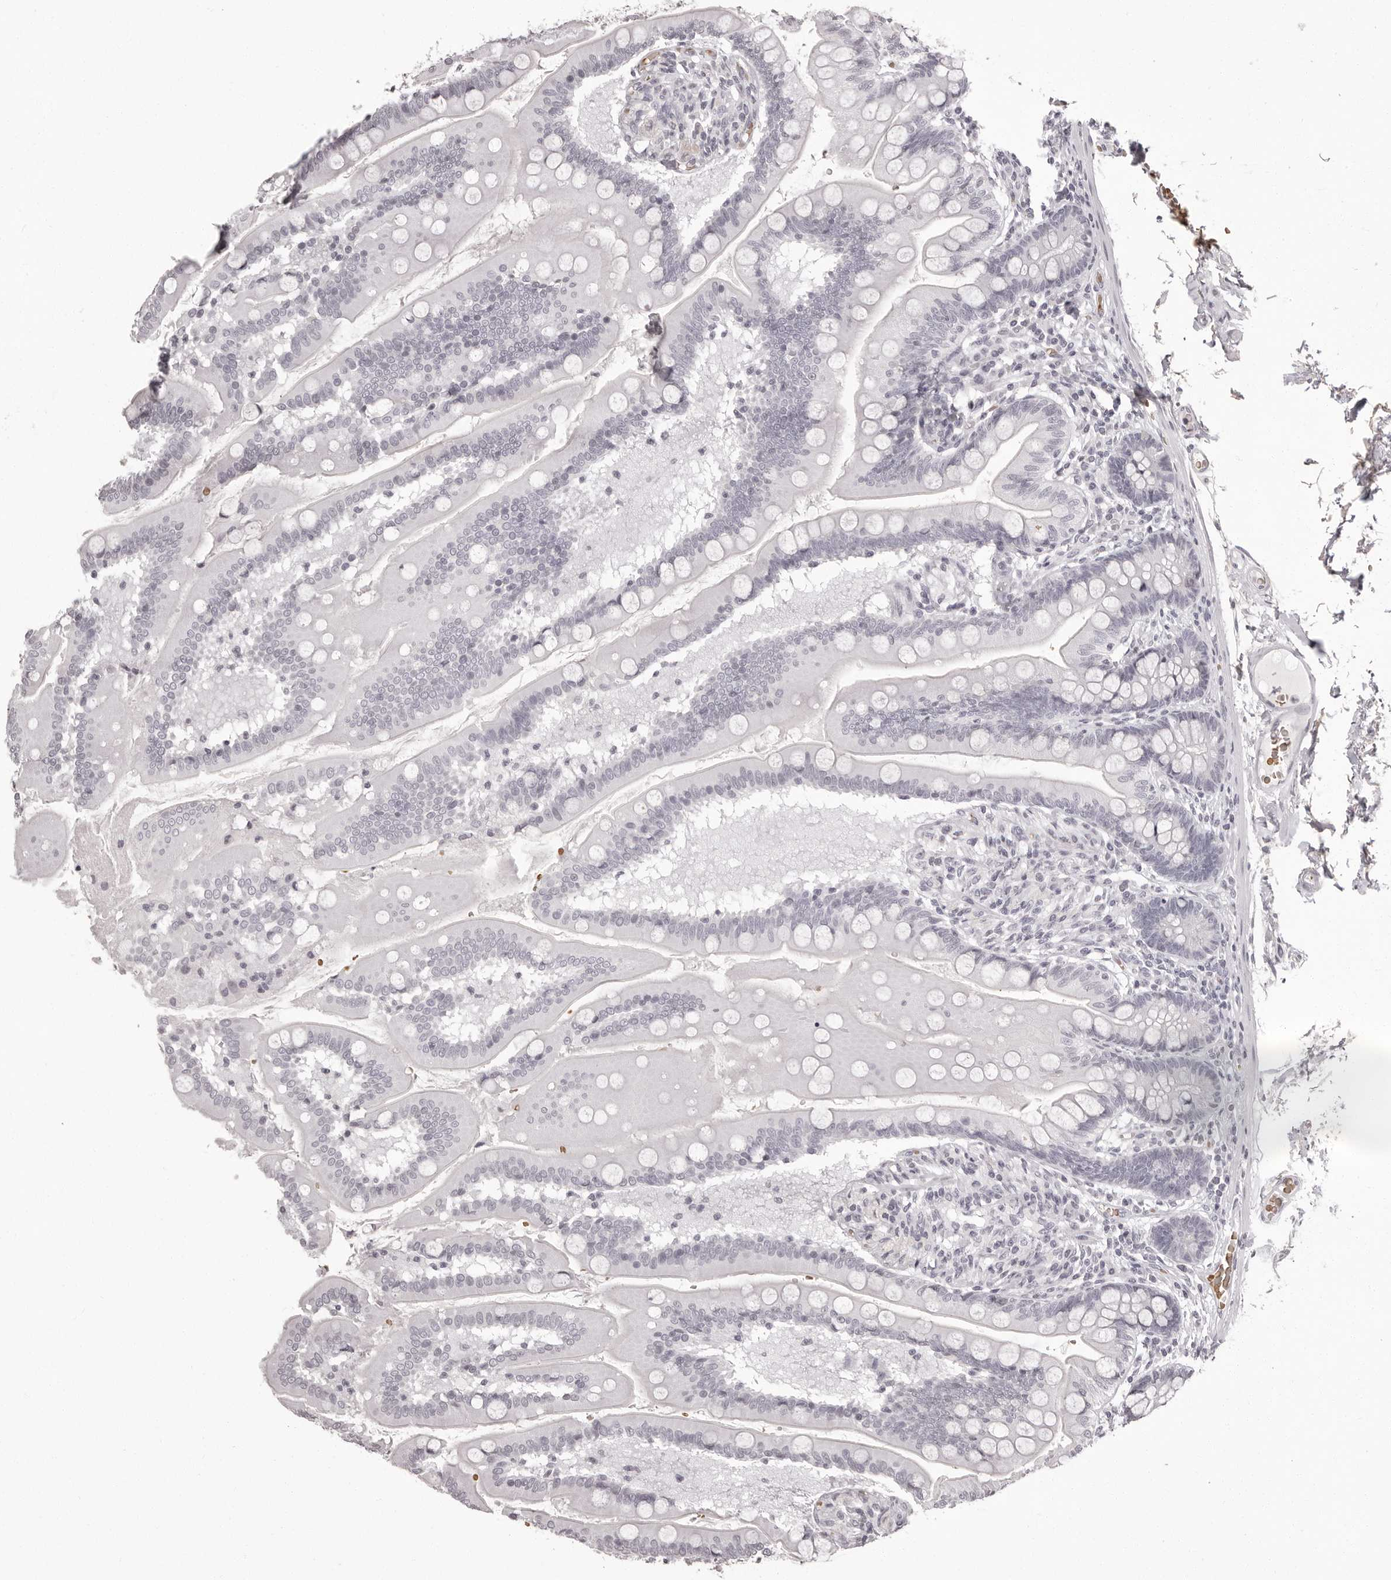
{"staining": {"intensity": "negative", "quantity": "none", "location": "none"}, "tissue": "small intestine", "cell_type": "Glandular cells", "image_type": "normal", "snomed": [{"axis": "morphology", "description": "Normal tissue, NOS"}, {"axis": "topography", "description": "Small intestine"}], "caption": "This is an immunohistochemistry (IHC) photomicrograph of benign small intestine. There is no positivity in glandular cells.", "gene": "C8orf74", "patient": {"sex": "female", "age": 64}}